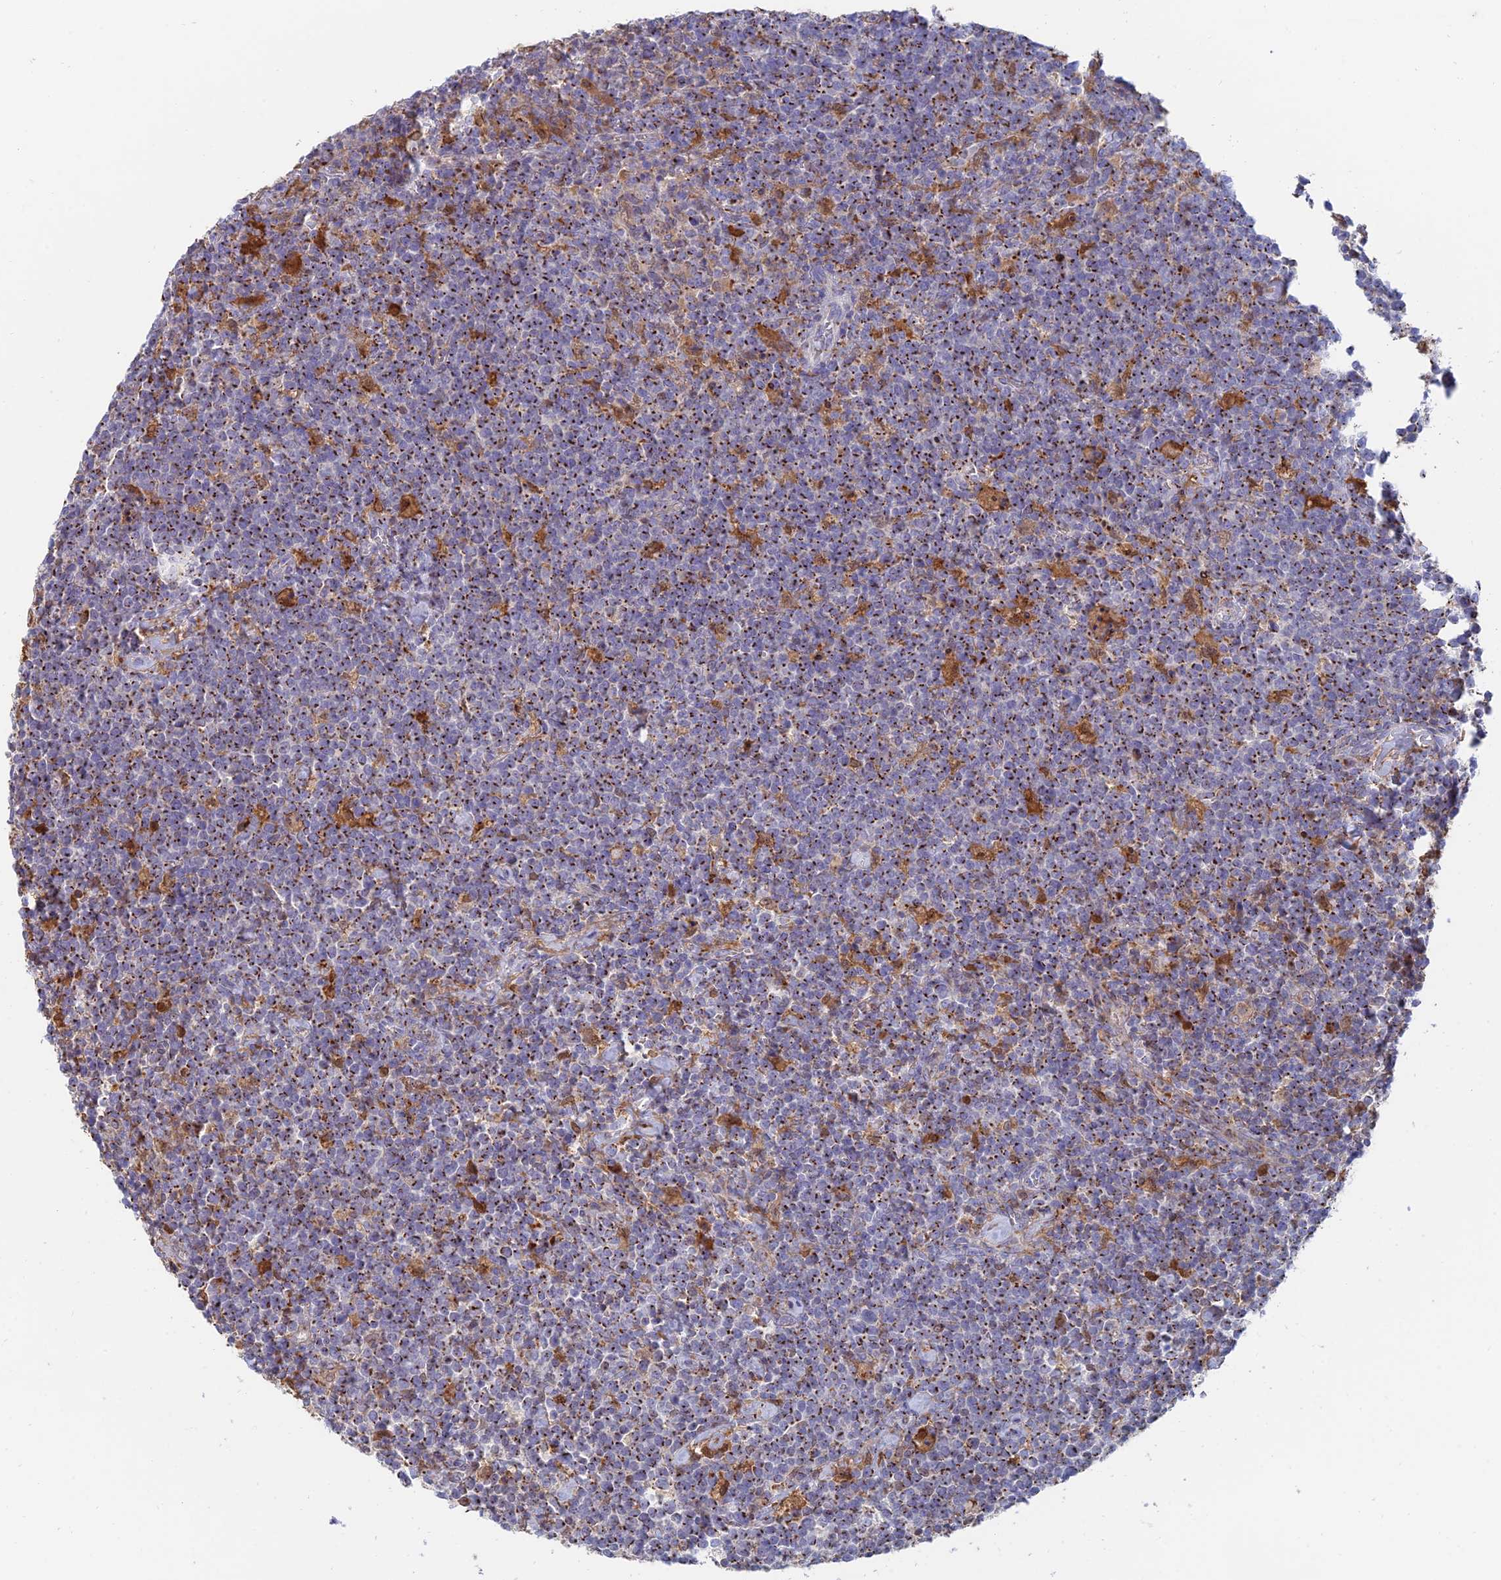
{"staining": {"intensity": "strong", "quantity": "25%-75%", "location": "cytoplasmic/membranous"}, "tissue": "lymphoma", "cell_type": "Tumor cells", "image_type": "cancer", "snomed": [{"axis": "morphology", "description": "Malignant lymphoma, non-Hodgkin's type, High grade"}, {"axis": "topography", "description": "Lymph node"}], "caption": "Brown immunohistochemical staining in malignant lymphoma, non-Hodgkin's type (high-grade) displays strong cytoplasmic/membranous expression in approximately 25%-75% of tumor cells.", "gene": "HS2ST1", "patient": {"sex": "male", "age": 61}}